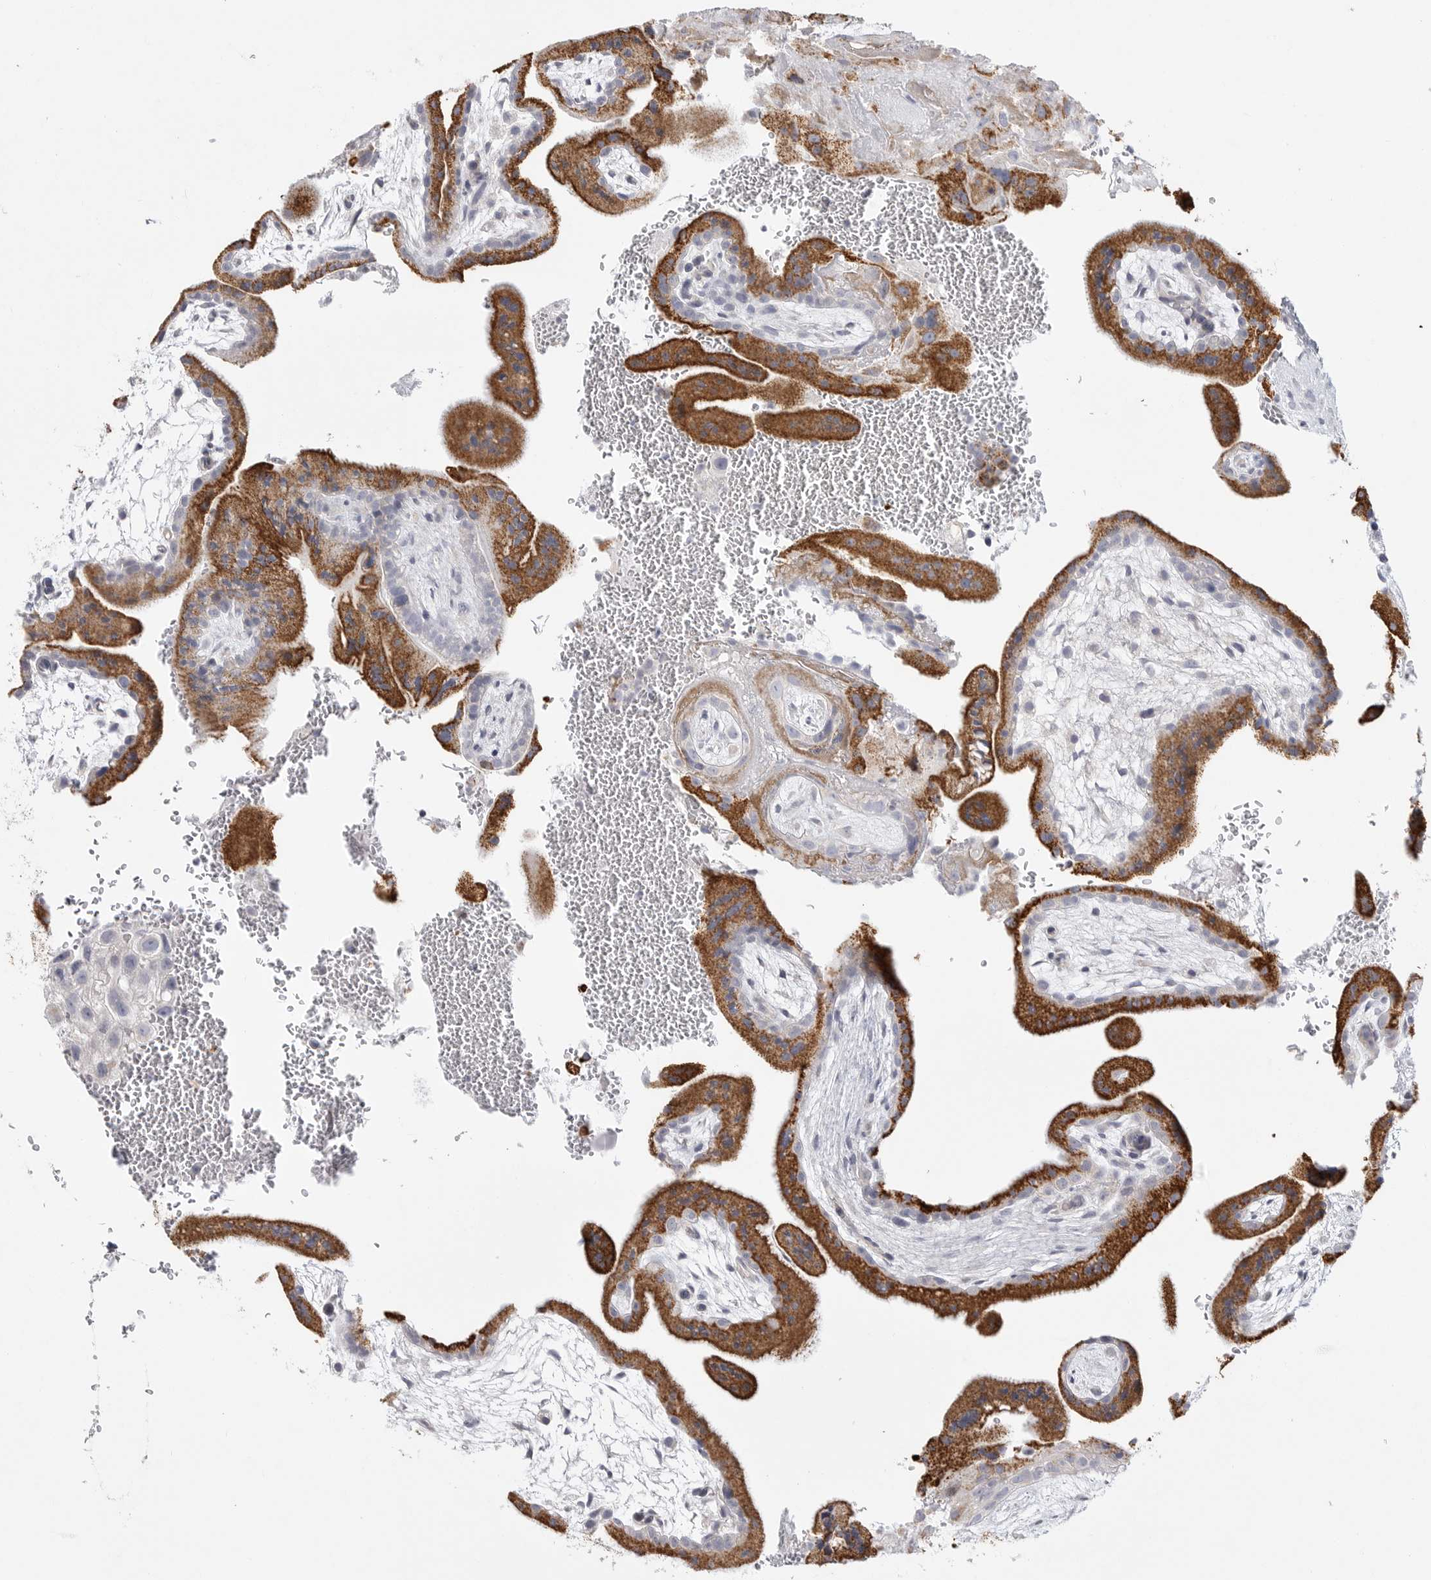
{"staining": {"intensity": "strong", "quantity": ">75%", "location": "cytoplasmic/membranous"}, "tissue": "placenta", "cell_type": "Decidual cells", "image_type": "normal", "snomed": [{"axis": "morphology", "description": "Normal tissue, NOS"}, {"axis": "topography", "description": "Placenta"}], "caption": "High-magnification brightfield microscopy of normal placenta stained with DAB (3,3'-diaminobenzidine) (brown) and counterstained with hematoxylin (blue). decidual cells exhibit strong cytoplasmic/membranous staining is appreciated in approximately>75% of cells. The staining was performed using DAB, with brown indicating positive protein expression. Nuclei are stained blue with hematoxylin.", "gene": "ELP3", "patient": {"sex": "female", "age": 35}}